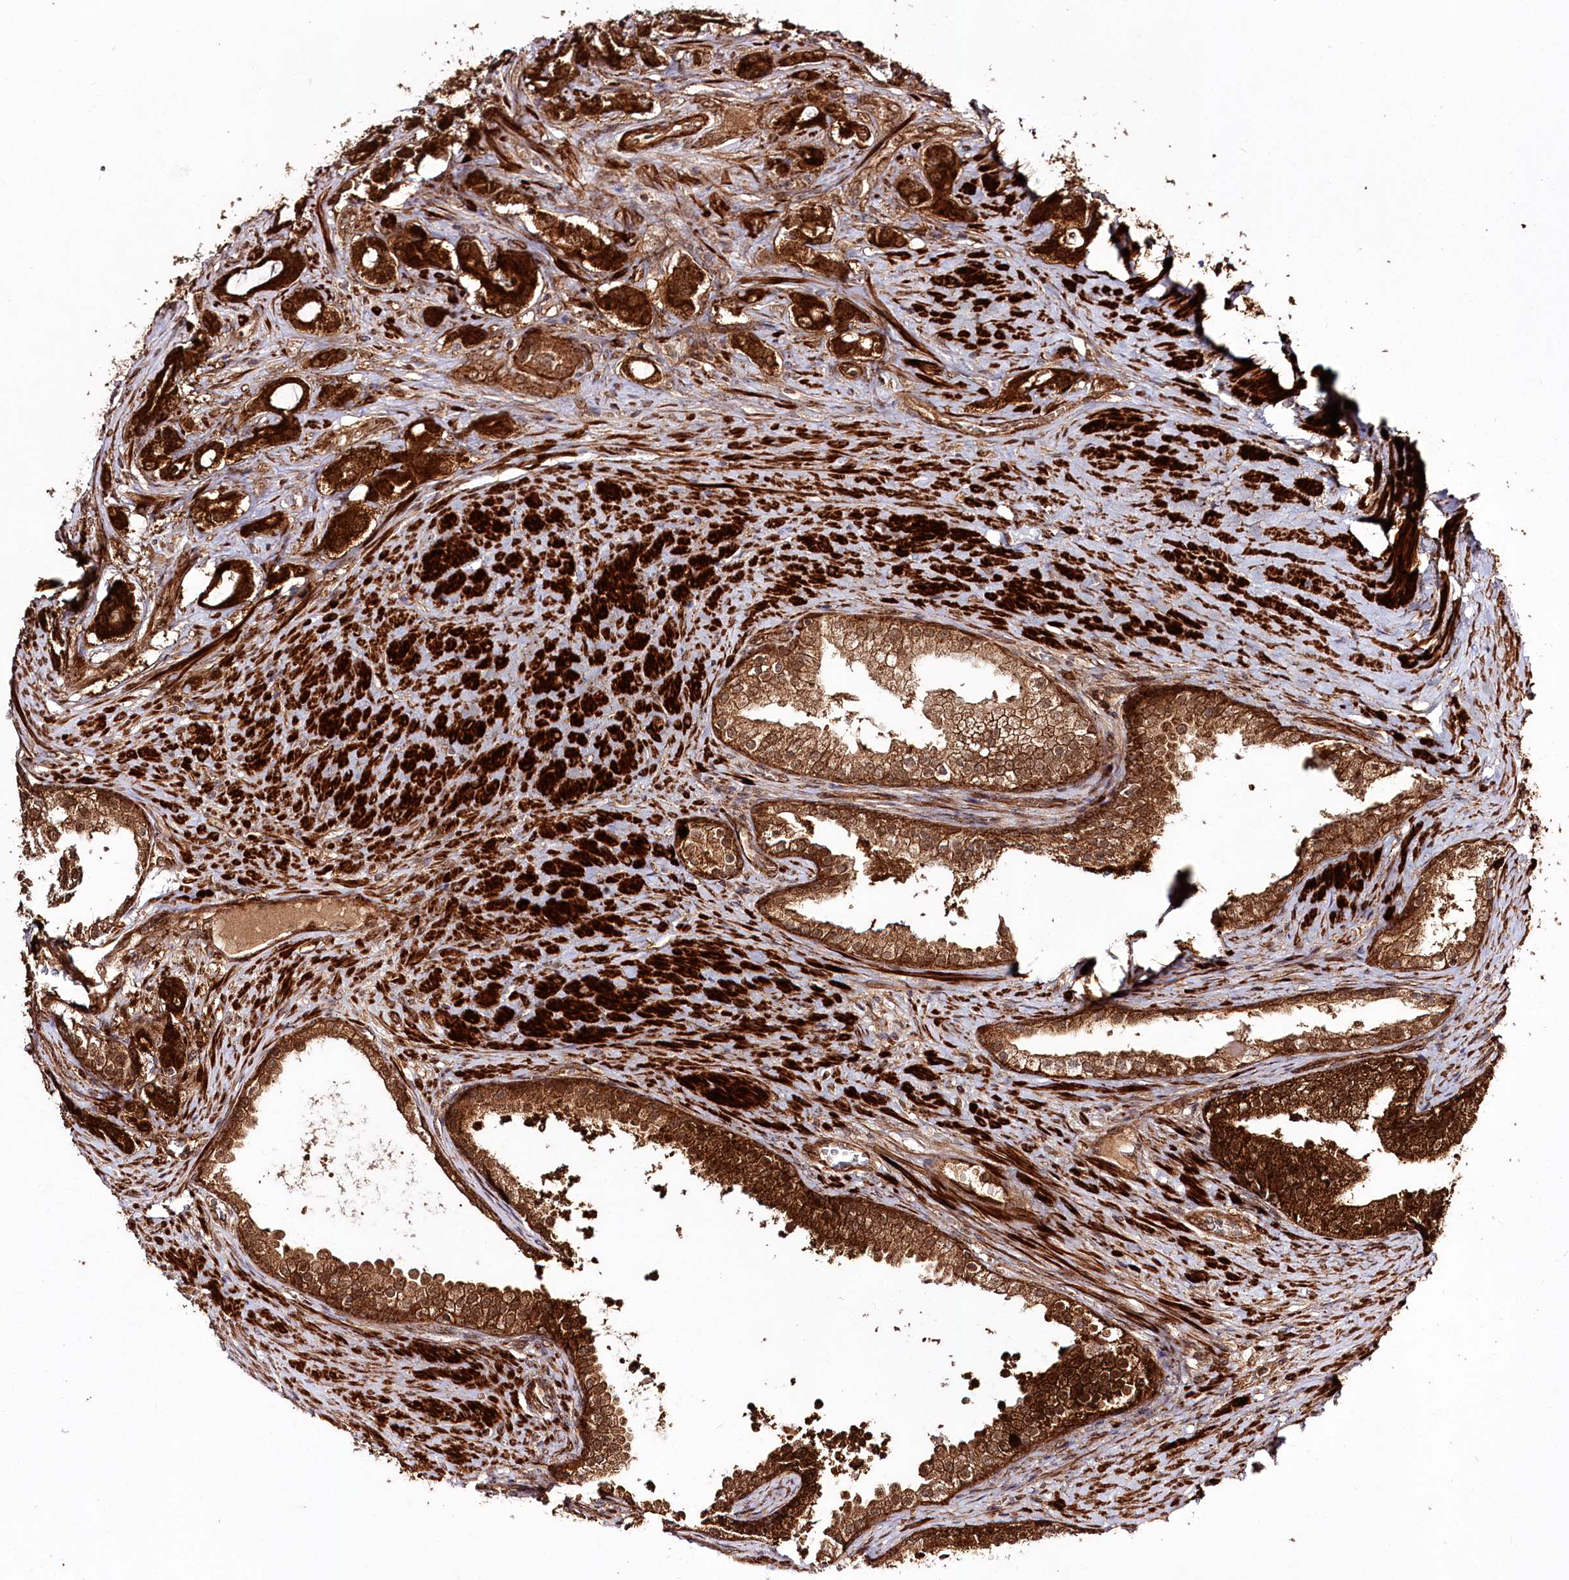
{"staining": {"intensity": "strong", "quantity": ">75%", "location": "cytoplasmic/membranous"}, "tissue": "prostate cancer", "cell_type": "Tumor cells", "image_type": "cancer", "snomed": [{"axis": "morphology", "description": "Adenocarcinoma, High grade"}, {"axis": "topography", "description": "Prostate"}], "caption": "The immunohistochemical stain highlights strong cytoplasmic/membranous expression in tumor cells of adenocarcinoma (high-grade) (prostate) tissue. The protein is shown in brown color, while the nuclei are stained blue.", "gene": "REXO2", "patient": {"sex": "male", "age": 63}}